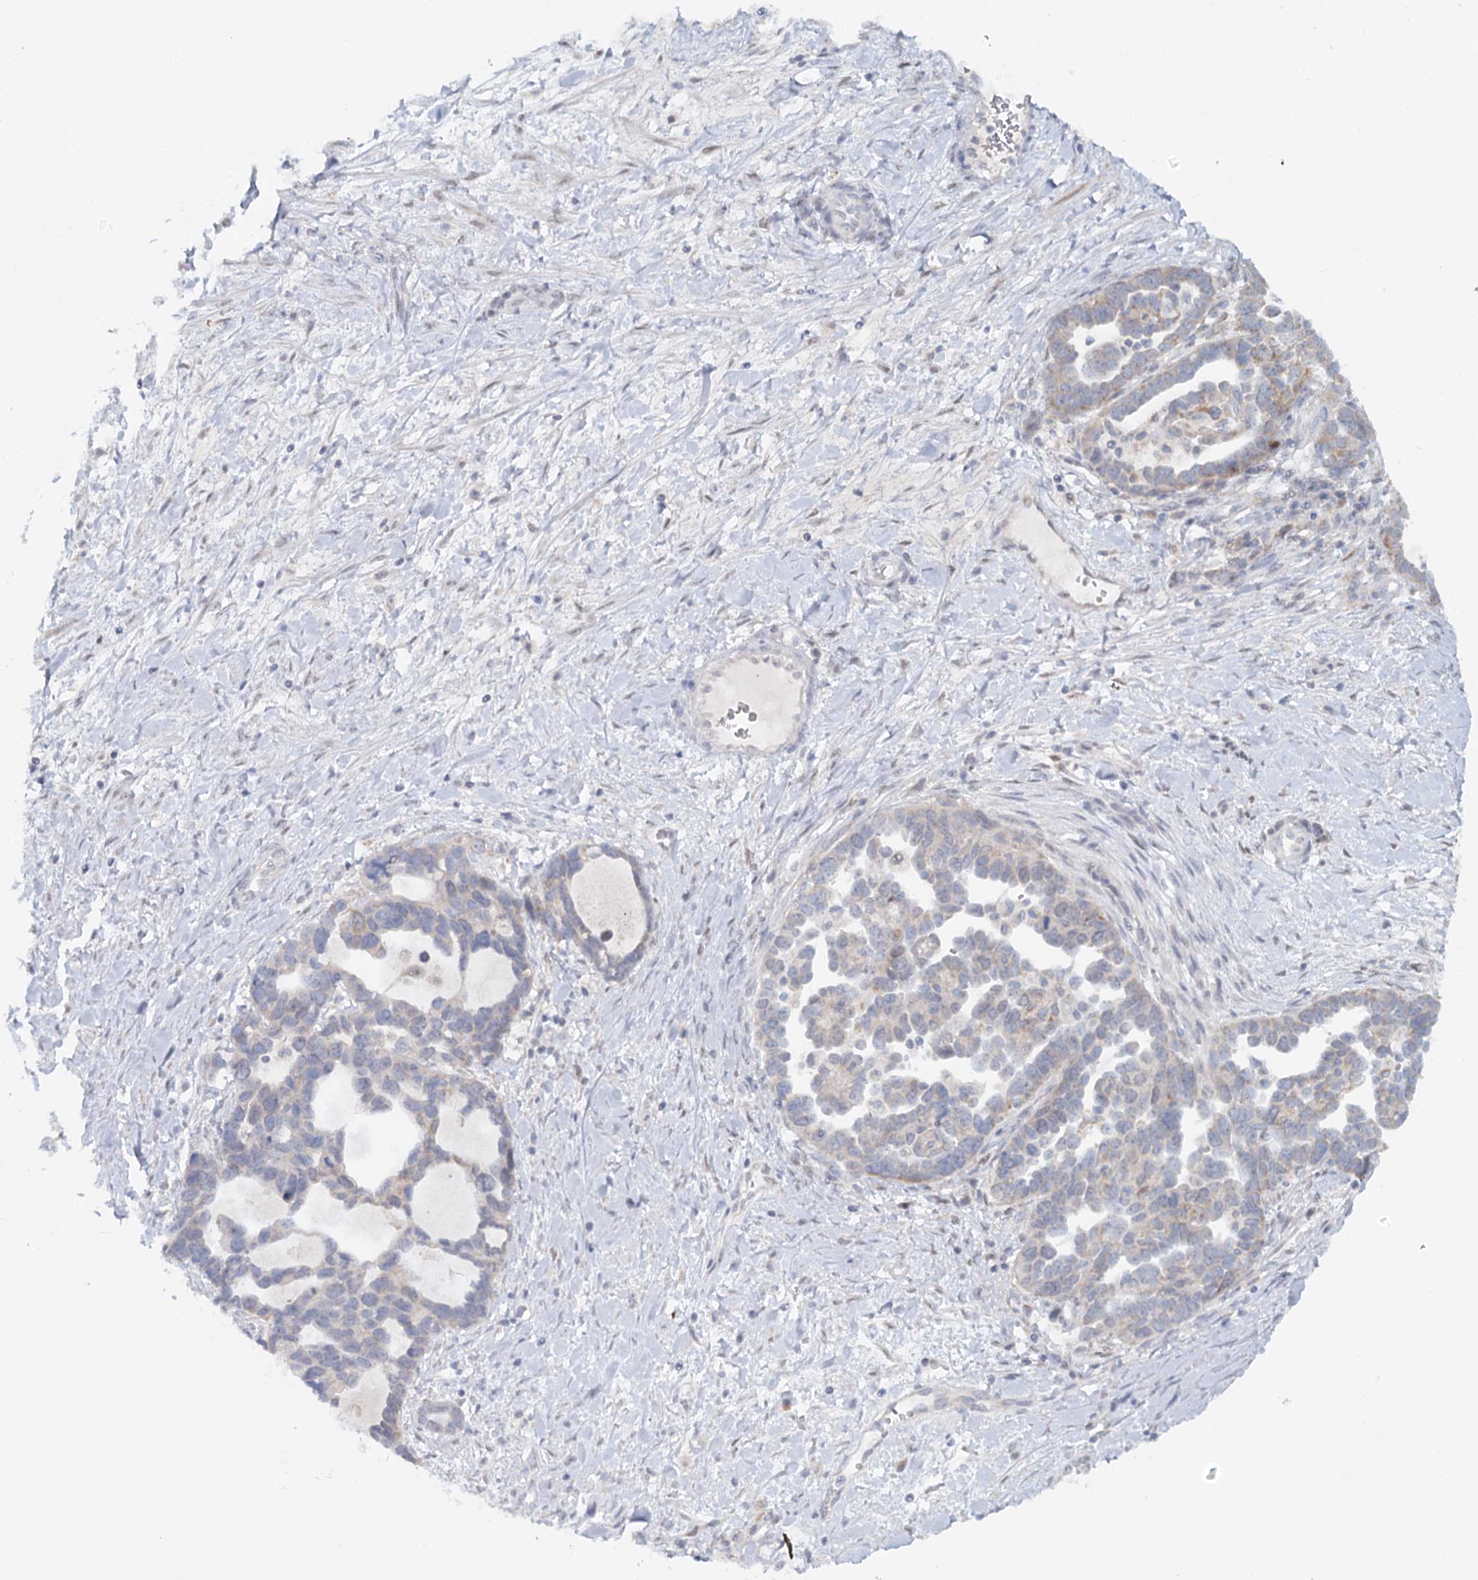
{"staining": {"intensity": "negative", "quantity": "none", "location": "none"}, "tissue": "ovarian cancer", "cell_type": "Tumor cells", "image_type": "cancer", "snomed": [{"axis": "morphology", "description": "Cystadenocarcinoma, serous, NOS"}, {"axis": "topography", "description": "Ovary"}], "caption": "A high-resolution micrograph shows IHC staining of ovarian serous cystadenocarcinoma, which exhibits no significant positivity in tumor cells.", "gene": "PSAPL1", "patient": {"sex": "female", "age": 54}}